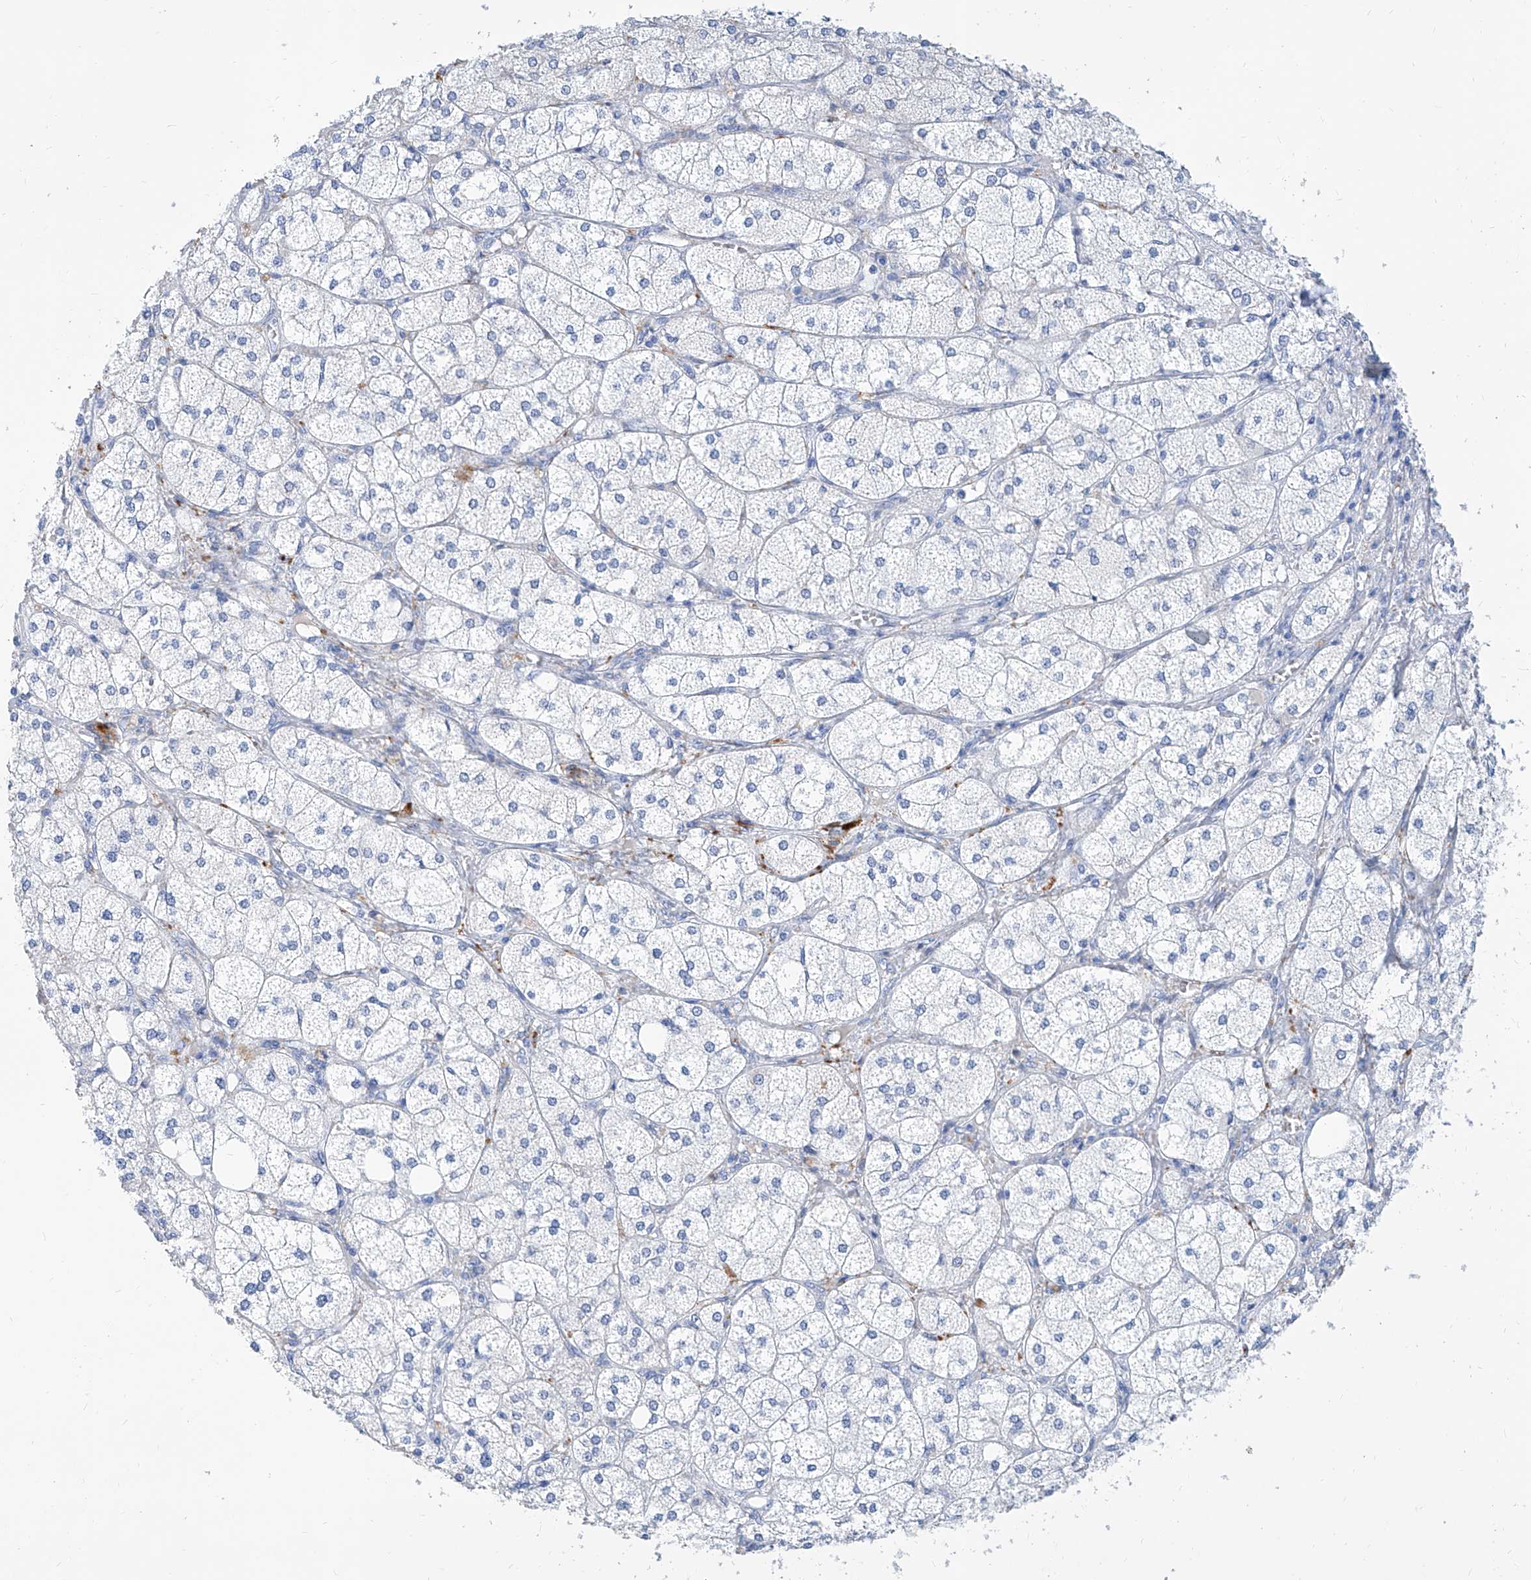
{"staining": {"intensity": "negative", "quantity": "none", "location": "none"}, "tissue": "adrenal gland", "cell_type": "Glandular cells", "image_type": "normal", "snomed": [{"axis": "morphology", "description": "Normal tissue, NOS"}, {"axis": "topography", "description": "Adrenal gland"}], "caption": "This is a photomicrograph of immunohistochemistry (IHC) staining of unremarkable adrenal gland, which shows no staining in glandular cells.", "gene": "SLC25A29", "patient": {"sex": "female", "age": 61}}